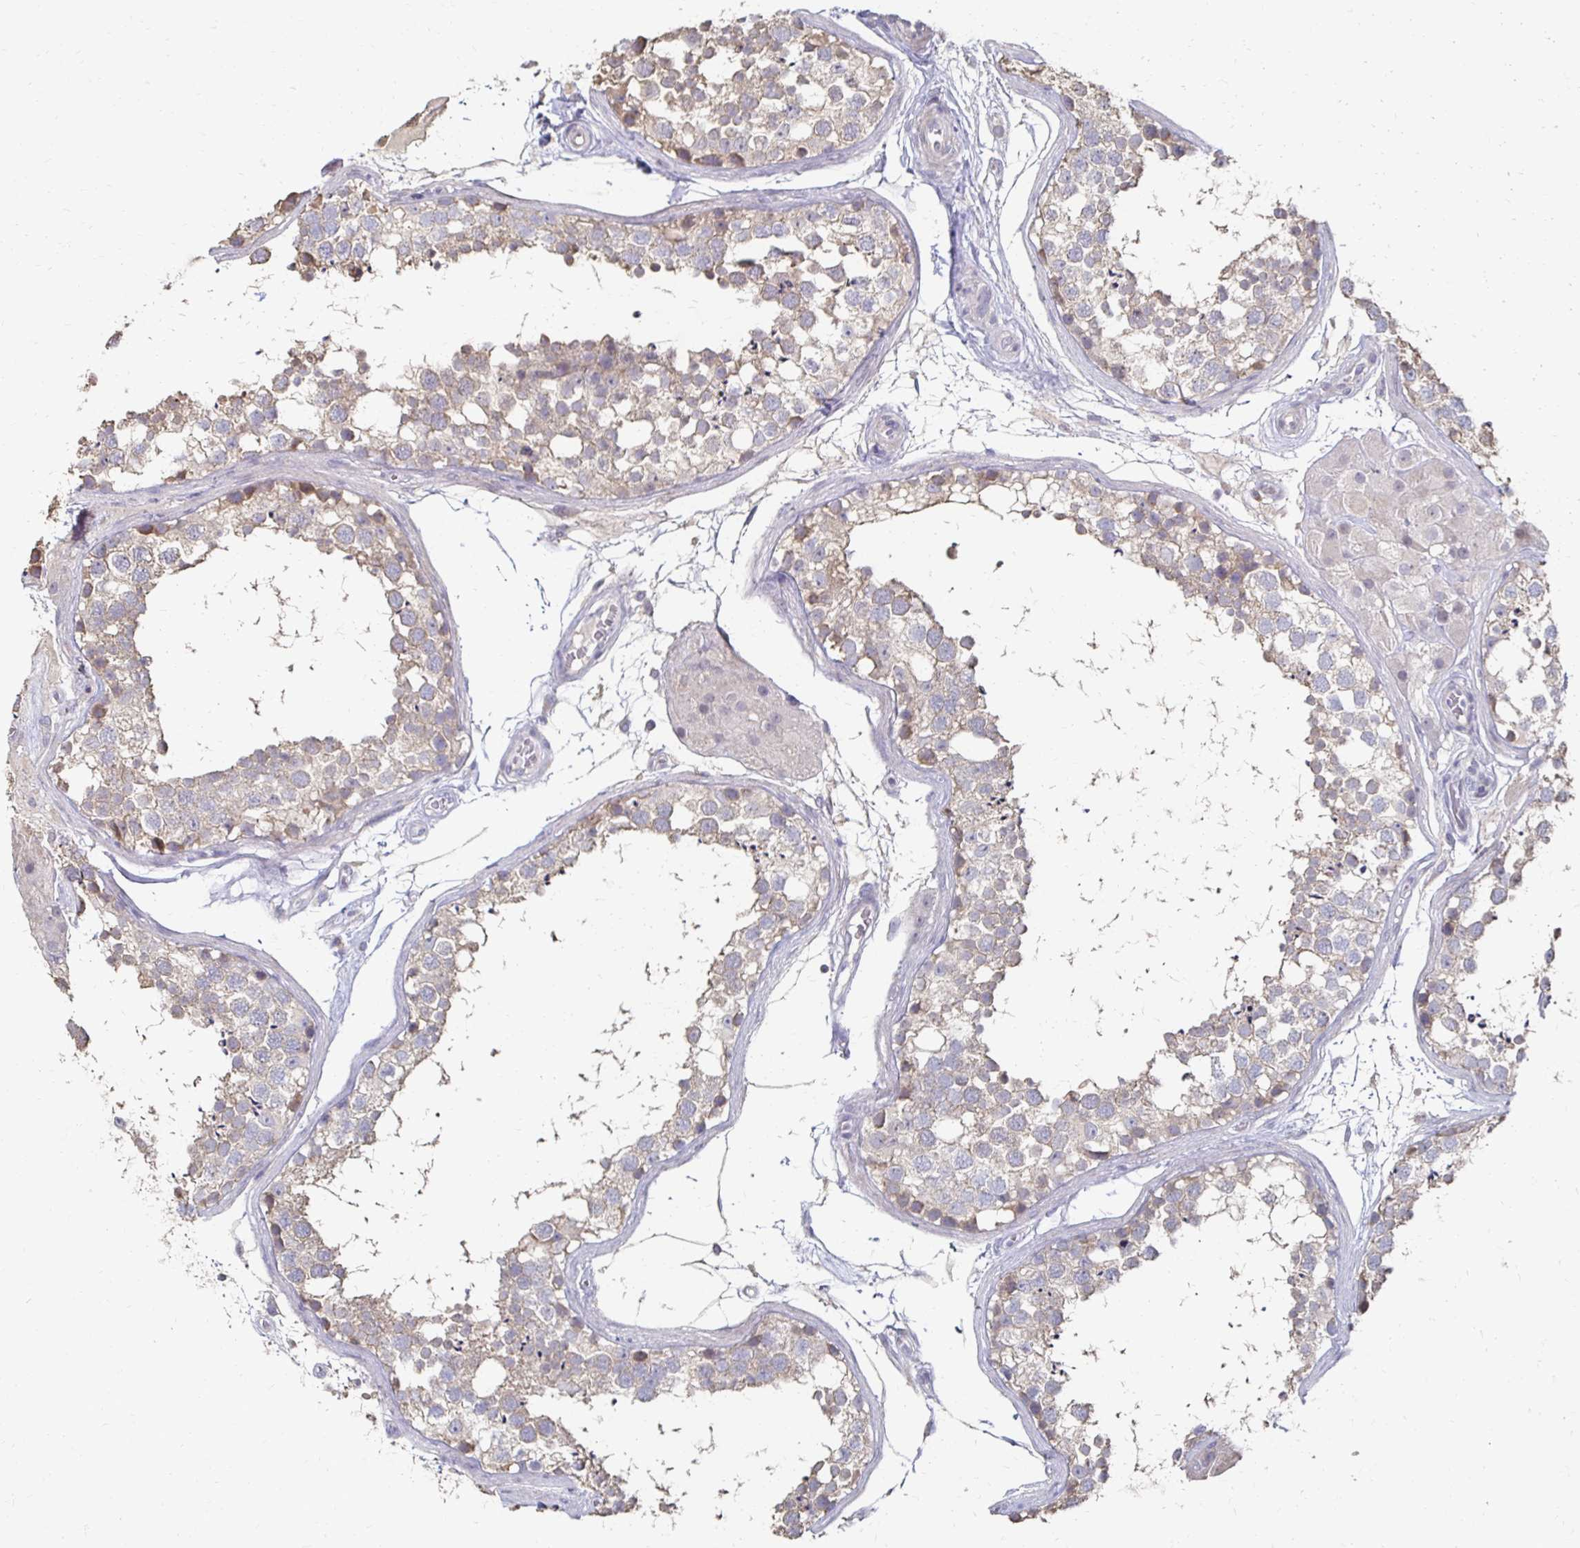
{"staining": {"intensity": "moderate", "quantity": "<25%", "location": "cytoplasmic/membranous"}, "tissue": "testis", "cell_type": "Cells in seminiferous ducts", "image_type": "normal", "snomed": [{"axis": "morphology", "description": "Normal tissue, NOS"}, {"axis": "morphology", "description": "Seminoma, NOS"}, {"axis": "topography", "description": "Testis"}], "caption": "This image exhibits IHC staining of benign human testis, with low moderate cytoplasmic/membranous expression in about <25% of cells in seminiferous ducts.", "gene": "ZNF727", "patient": {"sex": "male", "age": 65}}